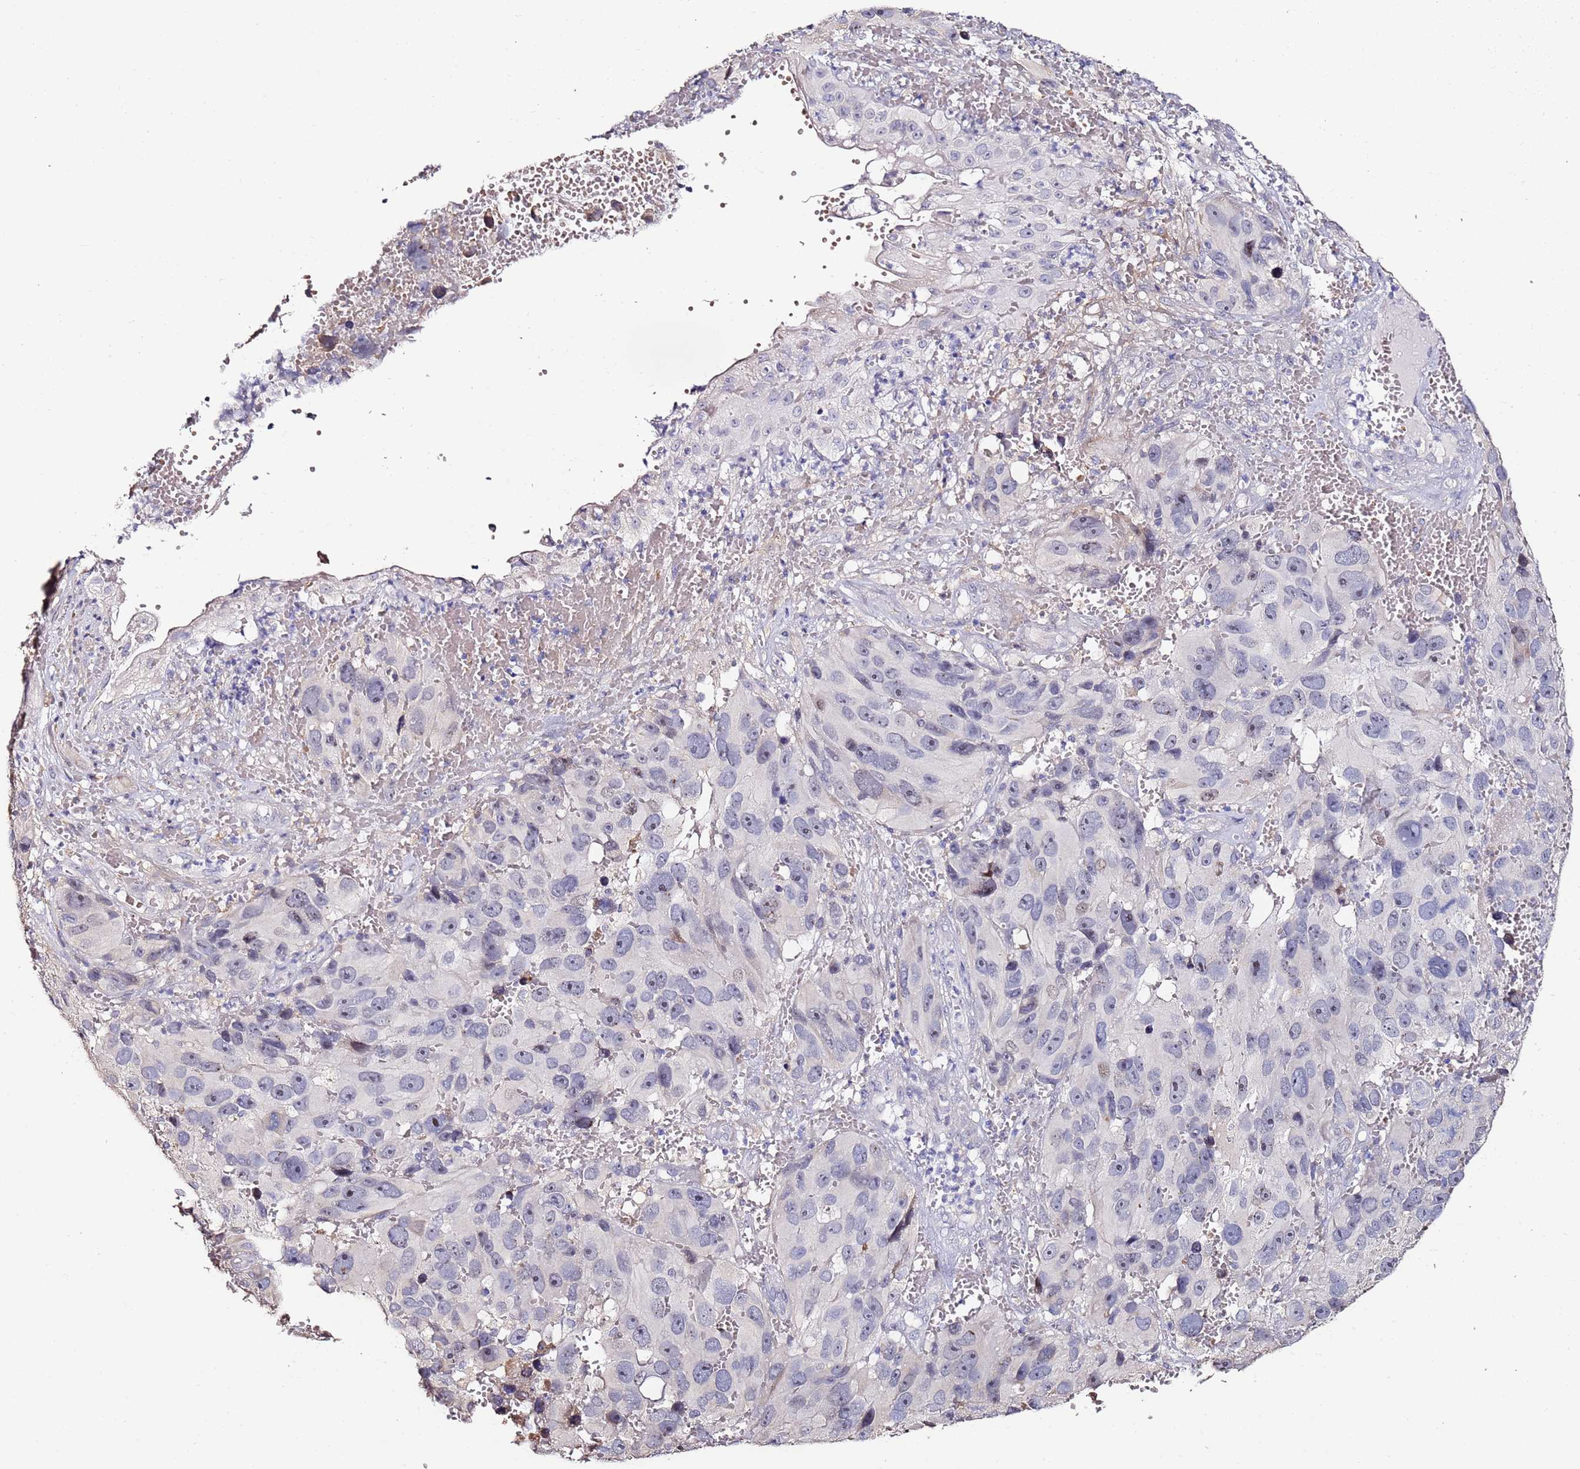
{"staining": {"intensity": "negative", "quantity": "none", "location": "none"}, "tissue": "melanoma", "cell_type": "Tumor cells", "image_type": "cancer", "snomed": [{"axis": "morphology", "description": "Malignant melanoma, NOS"}, {"axis": "topography", "description": "Skin"}], "caption": "Human malignant melanoma stained for a protein using IHC demonstrates no positivity in tumor cells.", "gene": "C3orf80", "patient": {"sex": "male", "age": 84}}